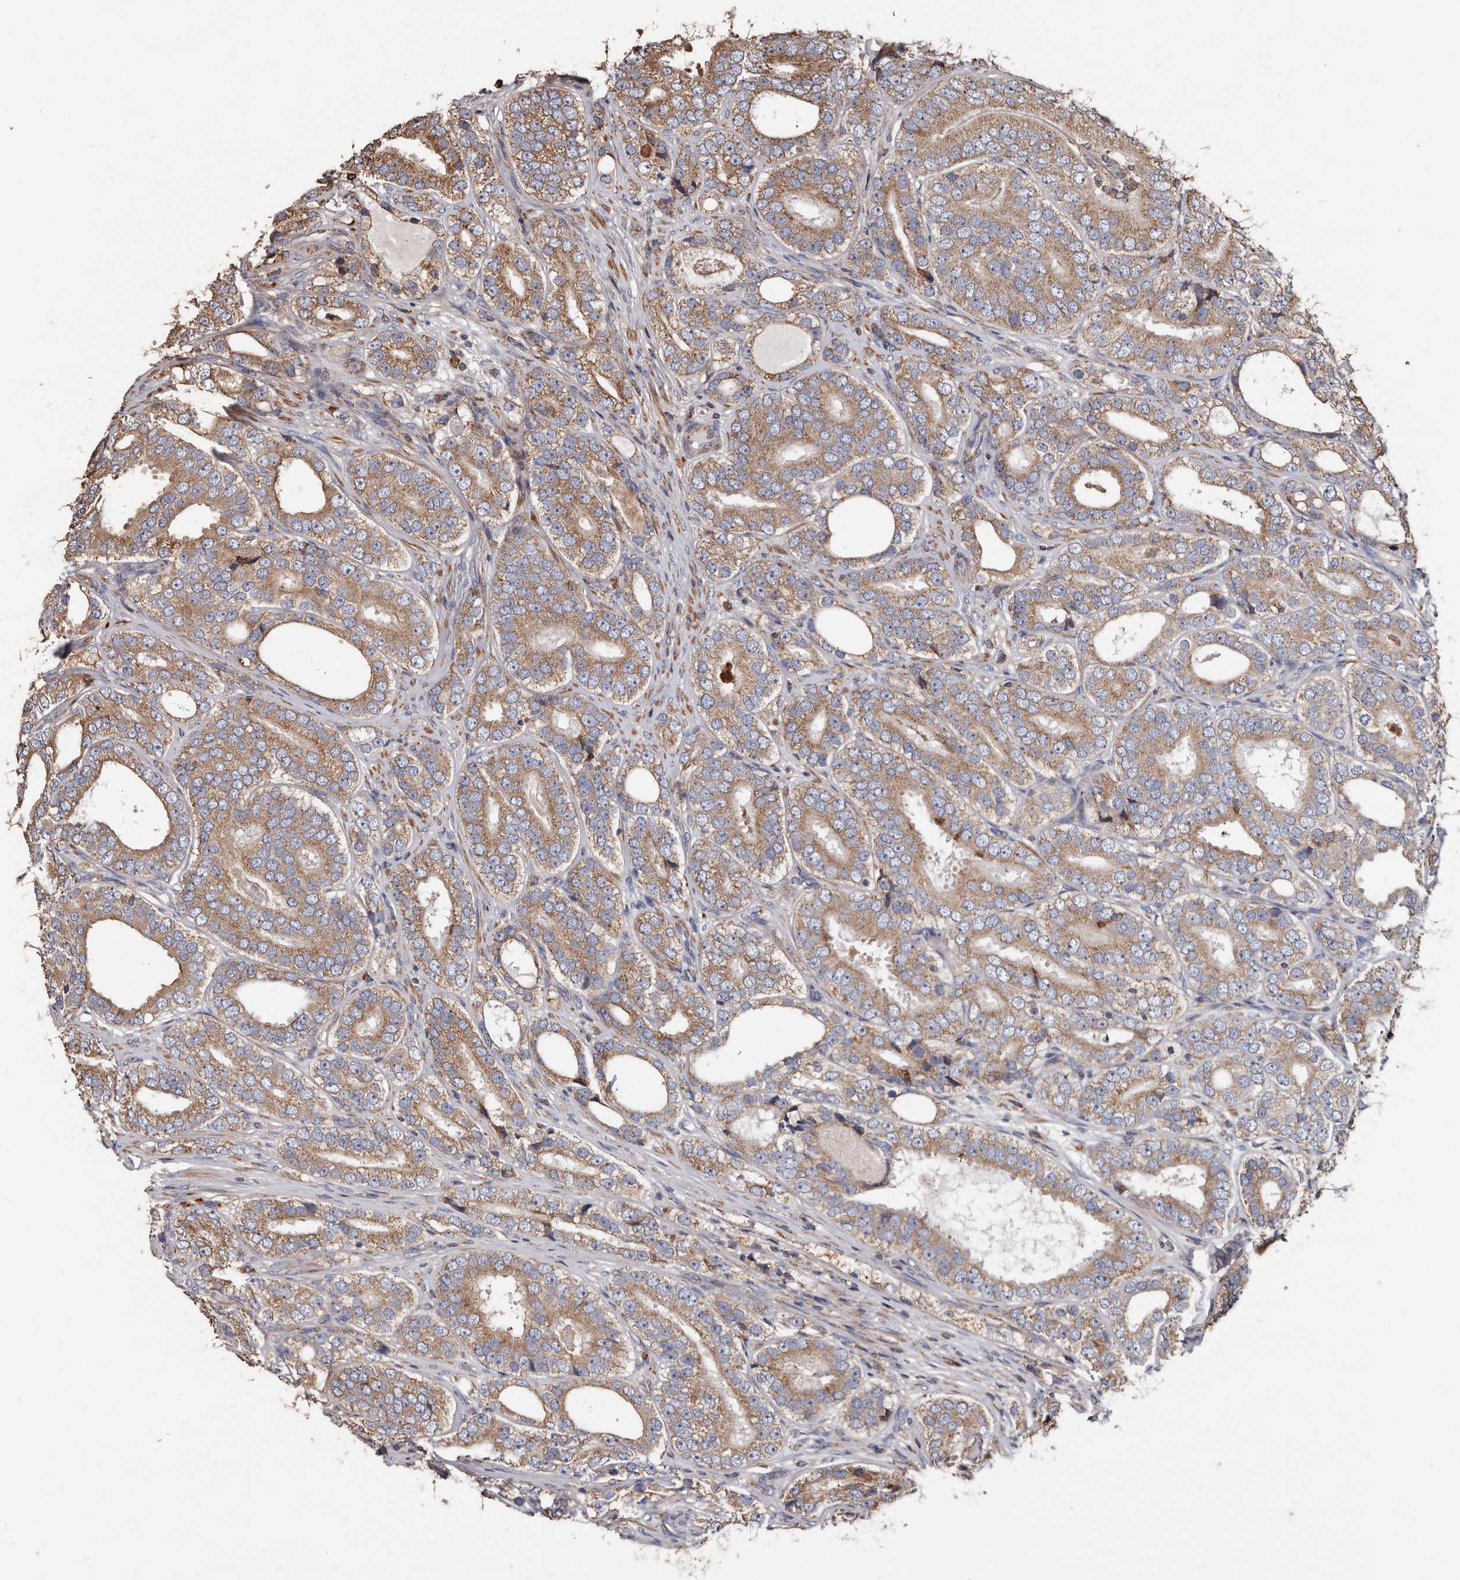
{"staining": {"intensity": "moderate", "quantity": ">75%", "location": "cytoplasmic/membranous"}, "tissue": "prostate cancer", "cell_type": "Tumor cells", "image_type": "cancer", "snomed": [{"axis": "morphology", "description": "Adenocarcinoma, High grade"}, {"axis": "topography", "description": "Prostate"}], "caption": "Moderate cytoplasmic/membranous protein staining is present in approximately >75% of tumor cells in prostate high-grade adenocarcinoma. The protein is stained brown, and the nuclei are stained in blue (DAB IHC with brightfield microscopy, high magnification).", "gene": "OSGIN2", "patient": {"sex": "male", "age": 56}}